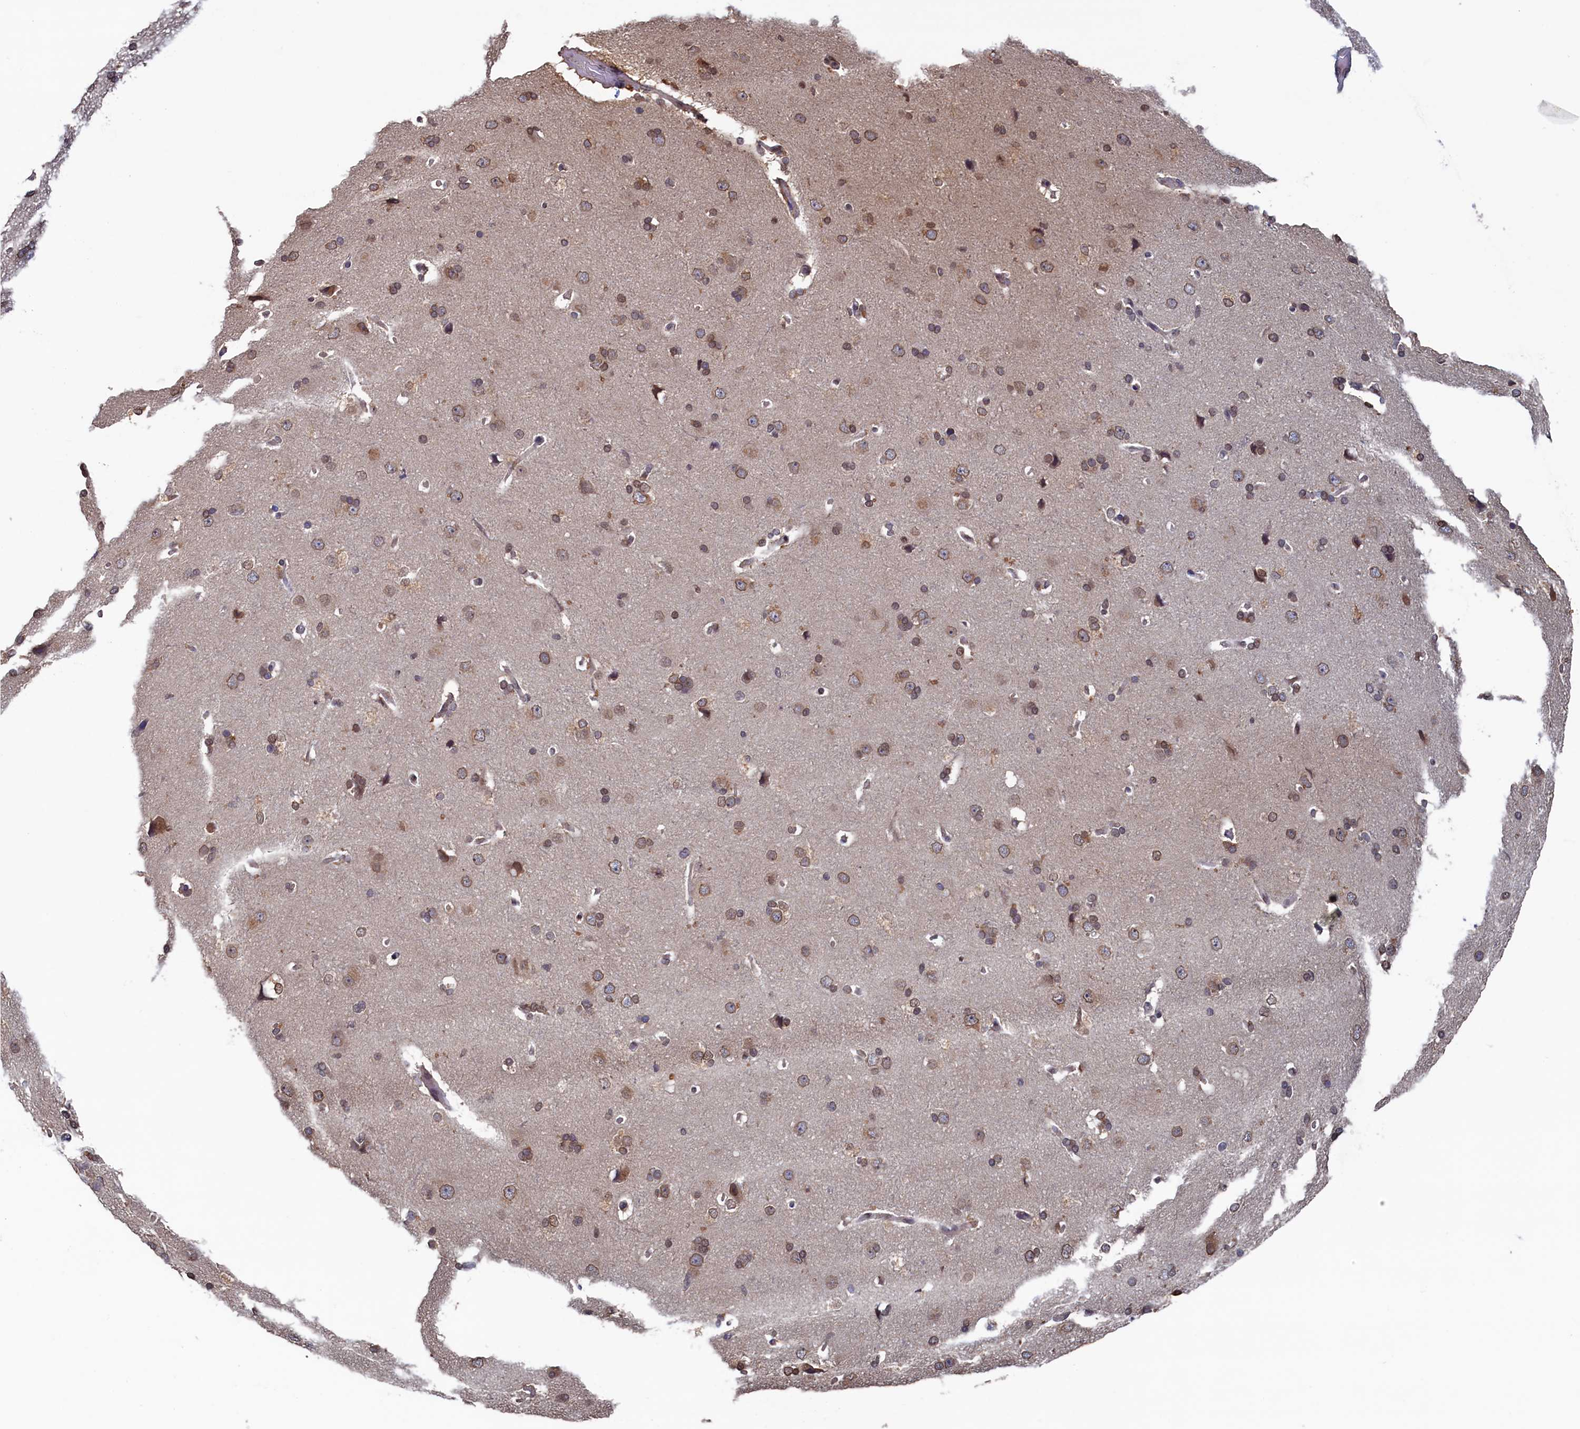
{"staining": {"intensity": "weak", "quantity": "25%-75%", "location": "cytoplasmic/membranous"}, "tissue": "cerebral cortex", "cell_type": "Endothelial cells", "image_type": "normal", "snomed": [{"axis": "morphology", "description": "Normal tissue, NOS"}, {"axis": "topography", "description": "Cerebral cortex"}], "caption": "Protein expression by immunohistochemistry (IHC) displays weak cytoplasmic/membranous positivity in approximately 25%-75% of endothelial cells in benign cerebral cortex. Using DAB (brown) and hematoxylin (blue) stains, captured at high magnification using brightfield microscopy.", "gene": "AHCY", "patient": {"sex": "male", "age": 62}}